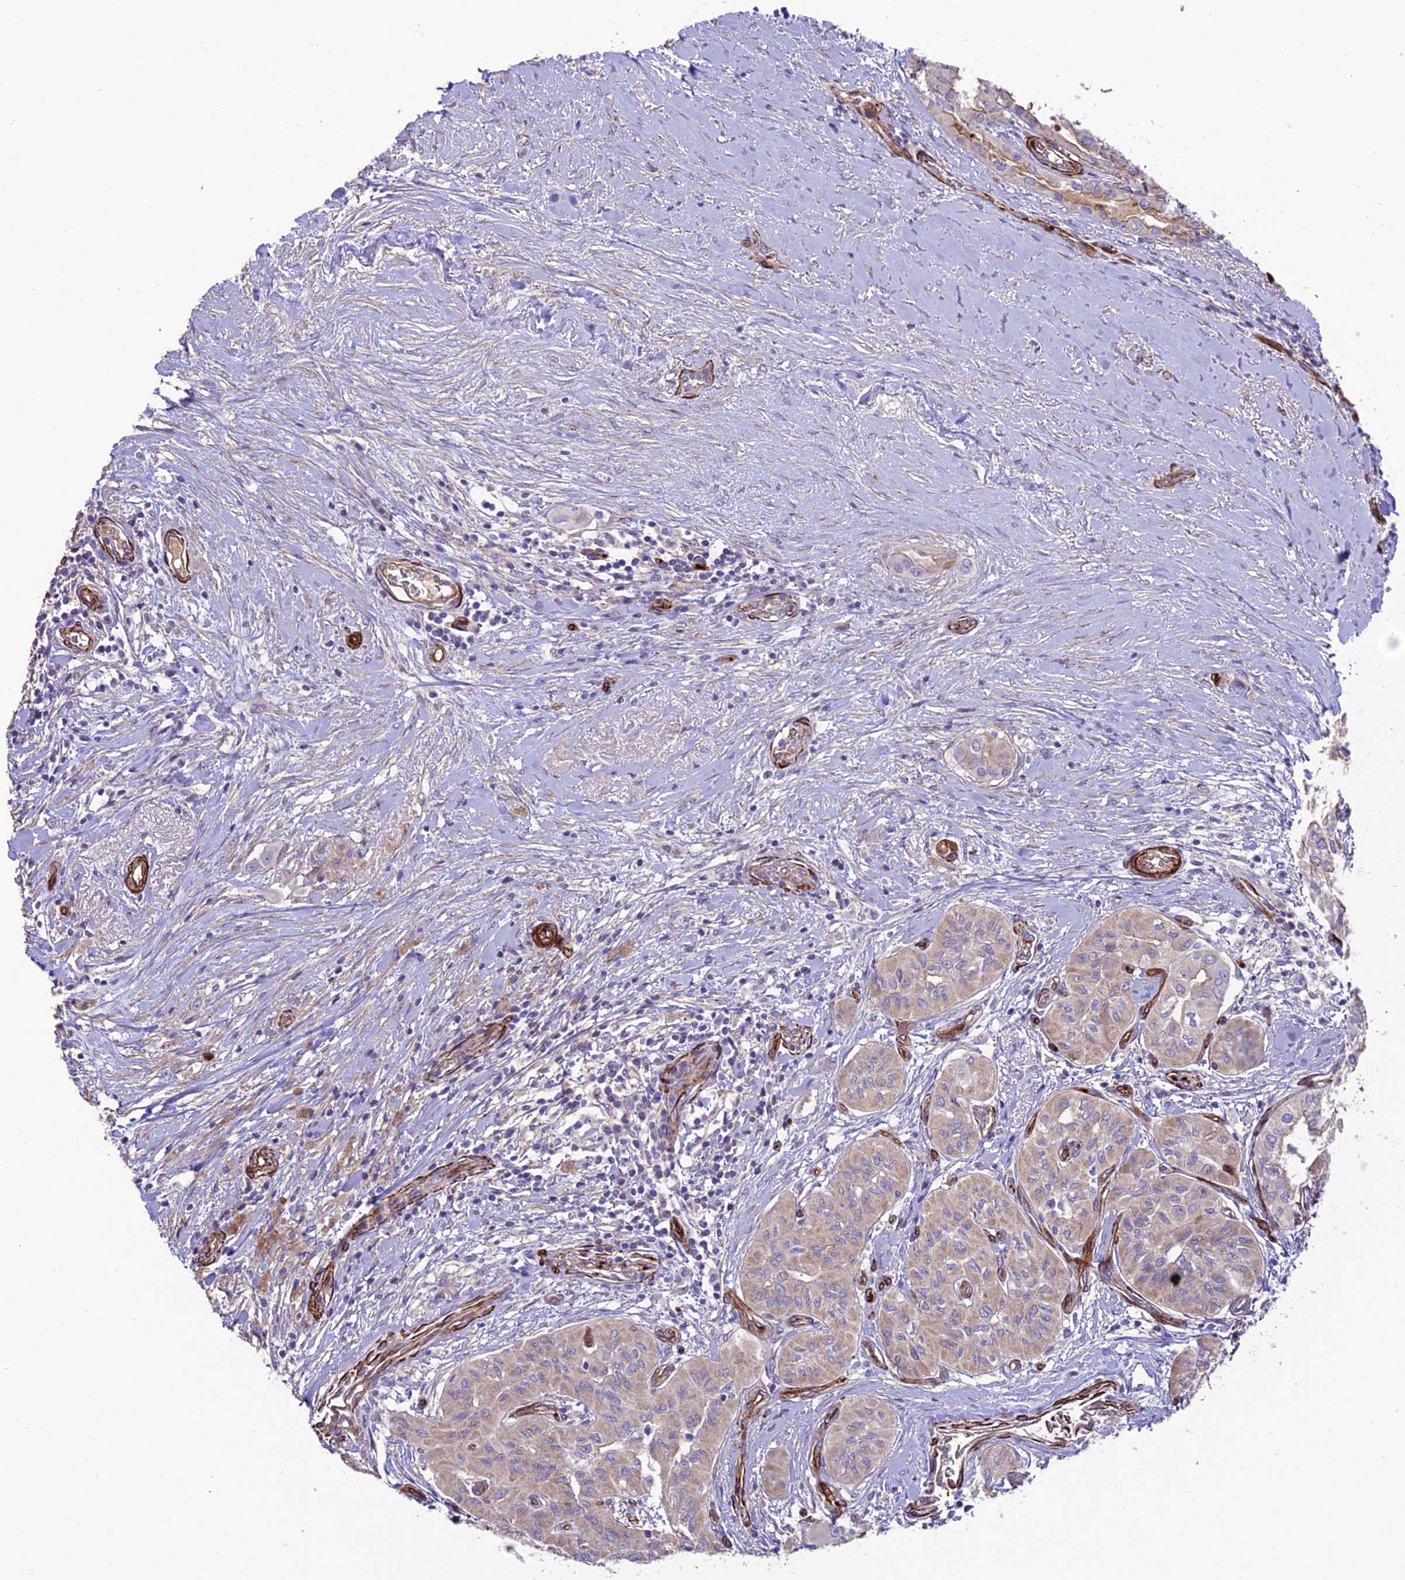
{"staining": {"intensity": "weak", "quantity": "25%-75%", "location": "cytoplasmic/membranous"}, "tissue": "thyroid cancer", "cell_type": "Tumor cells", "image_type": "cancer", "snomed": [{"axis": "morphology", "description": "Papillary adenocarcinoma, NOS"}, {"axis": "topography", "description": "Thyroid gland"}], "caption": "Immunohistochemistry (IHC) staining of papillary adenocarcinoma (thyroid), which shows low levels of weak cytoplasmic/membranous staining in about 25%-75% of tumor cells indicating weak cytoplasmic/membranous protein staining. The staining was performed using DAB (3,3'-diaminobenzidine) (brown) for protein detection and nuclei were counterstained in hematoxylin (blue).", "gene": "REX1BD", "patient": {"sex": "female", "age": 59}}